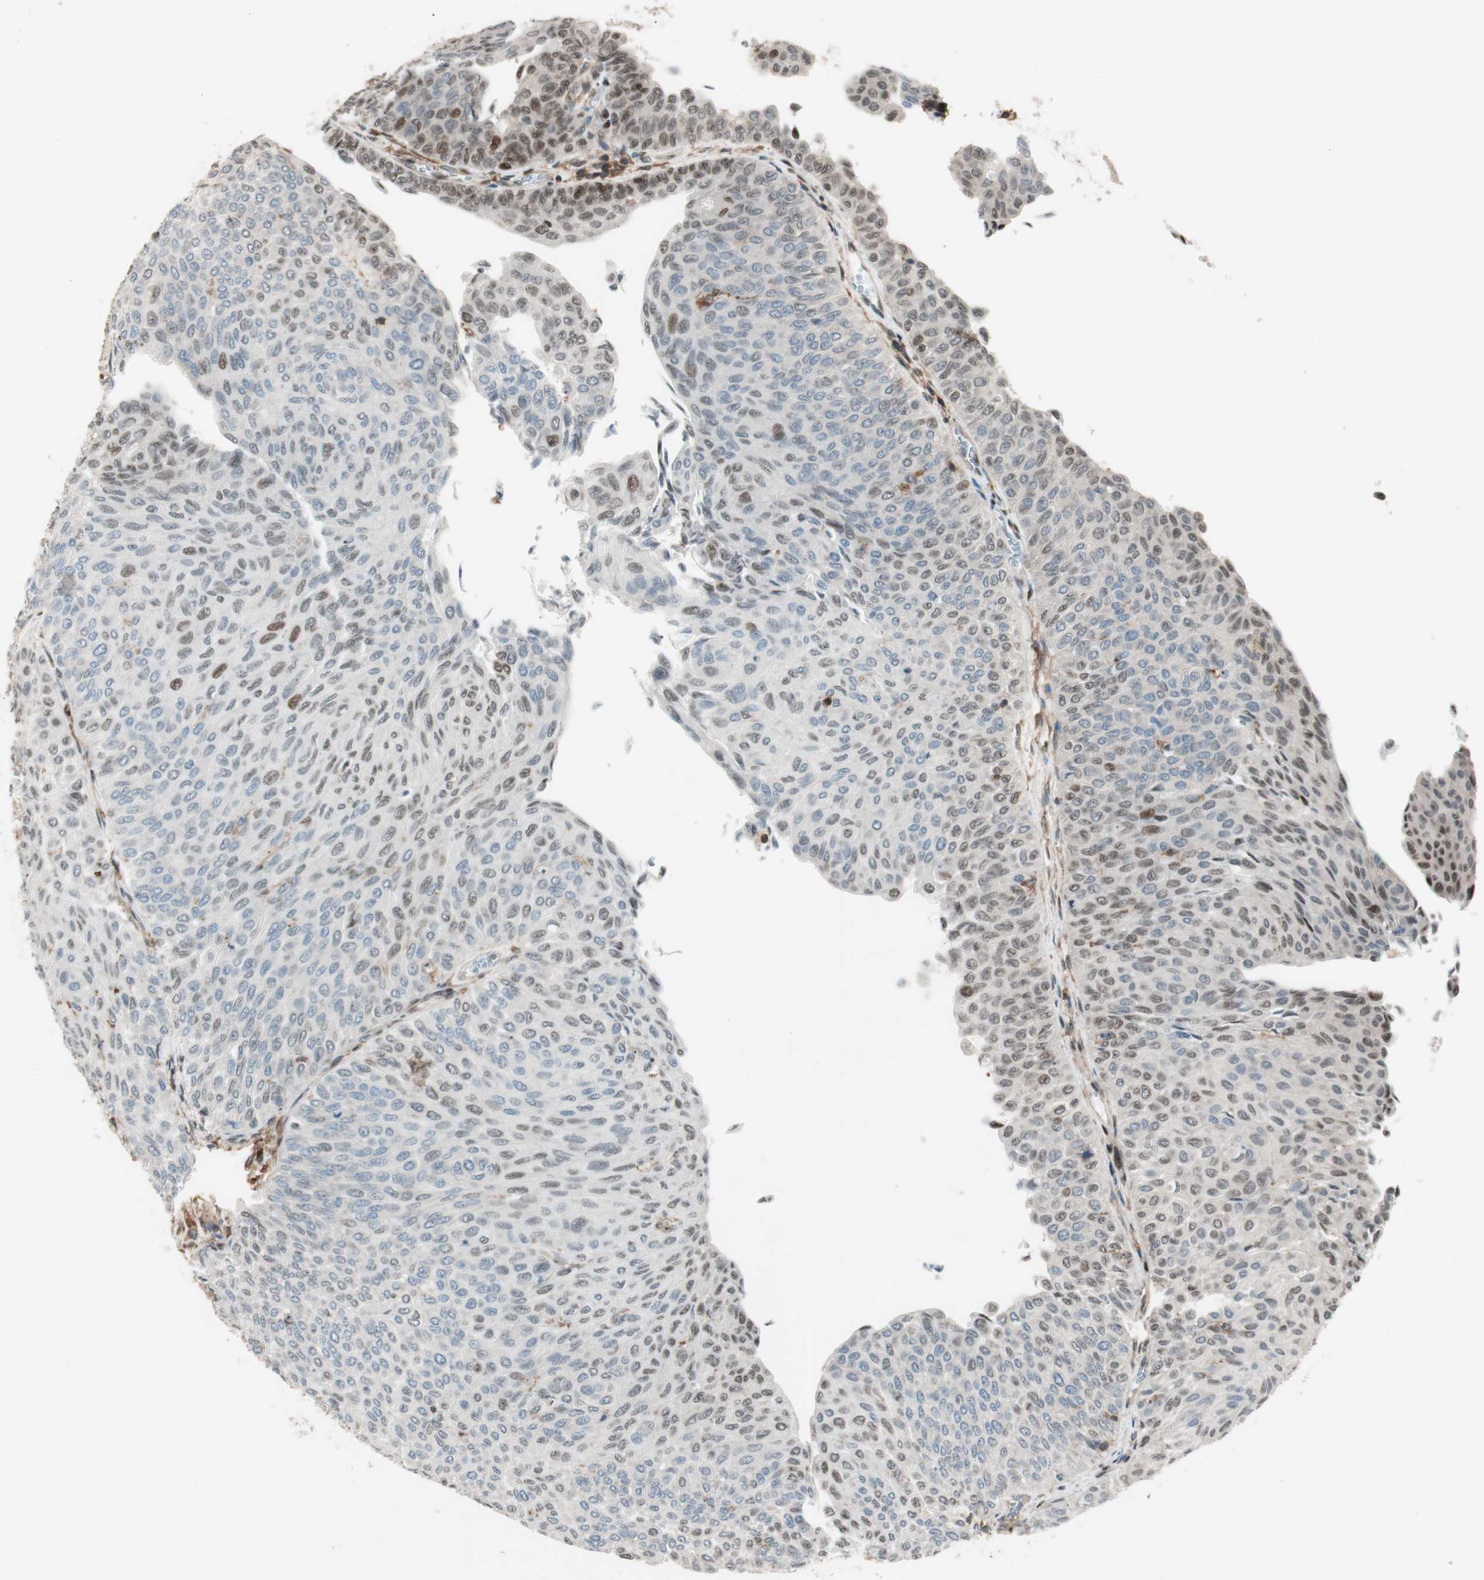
{"staining": {"intensity": "moderate", "quantity": "25%-75%", "location": "cytoplasmic/membranous,nuclear"}, "tissue": "urothelial cancer", "cell_type": "Tumor cells", "image_type": "cancer", "snomed": [{"axis": "morphology", "description": "Urothelial carcinoma, Low grade"}, {"axis": "topography", "description": "Urinary bladder"}], "caption": "Immunohistochemical staining of human urothelial cancer displays moderate cytoplasmic/membranous and nuclear protein expression in approximately 25%-75% of tumor cells. (IHC, brightfield microscopy, high magnification).", "gene": "BIN1", "patient": {"sex": "male", "age": 78}}